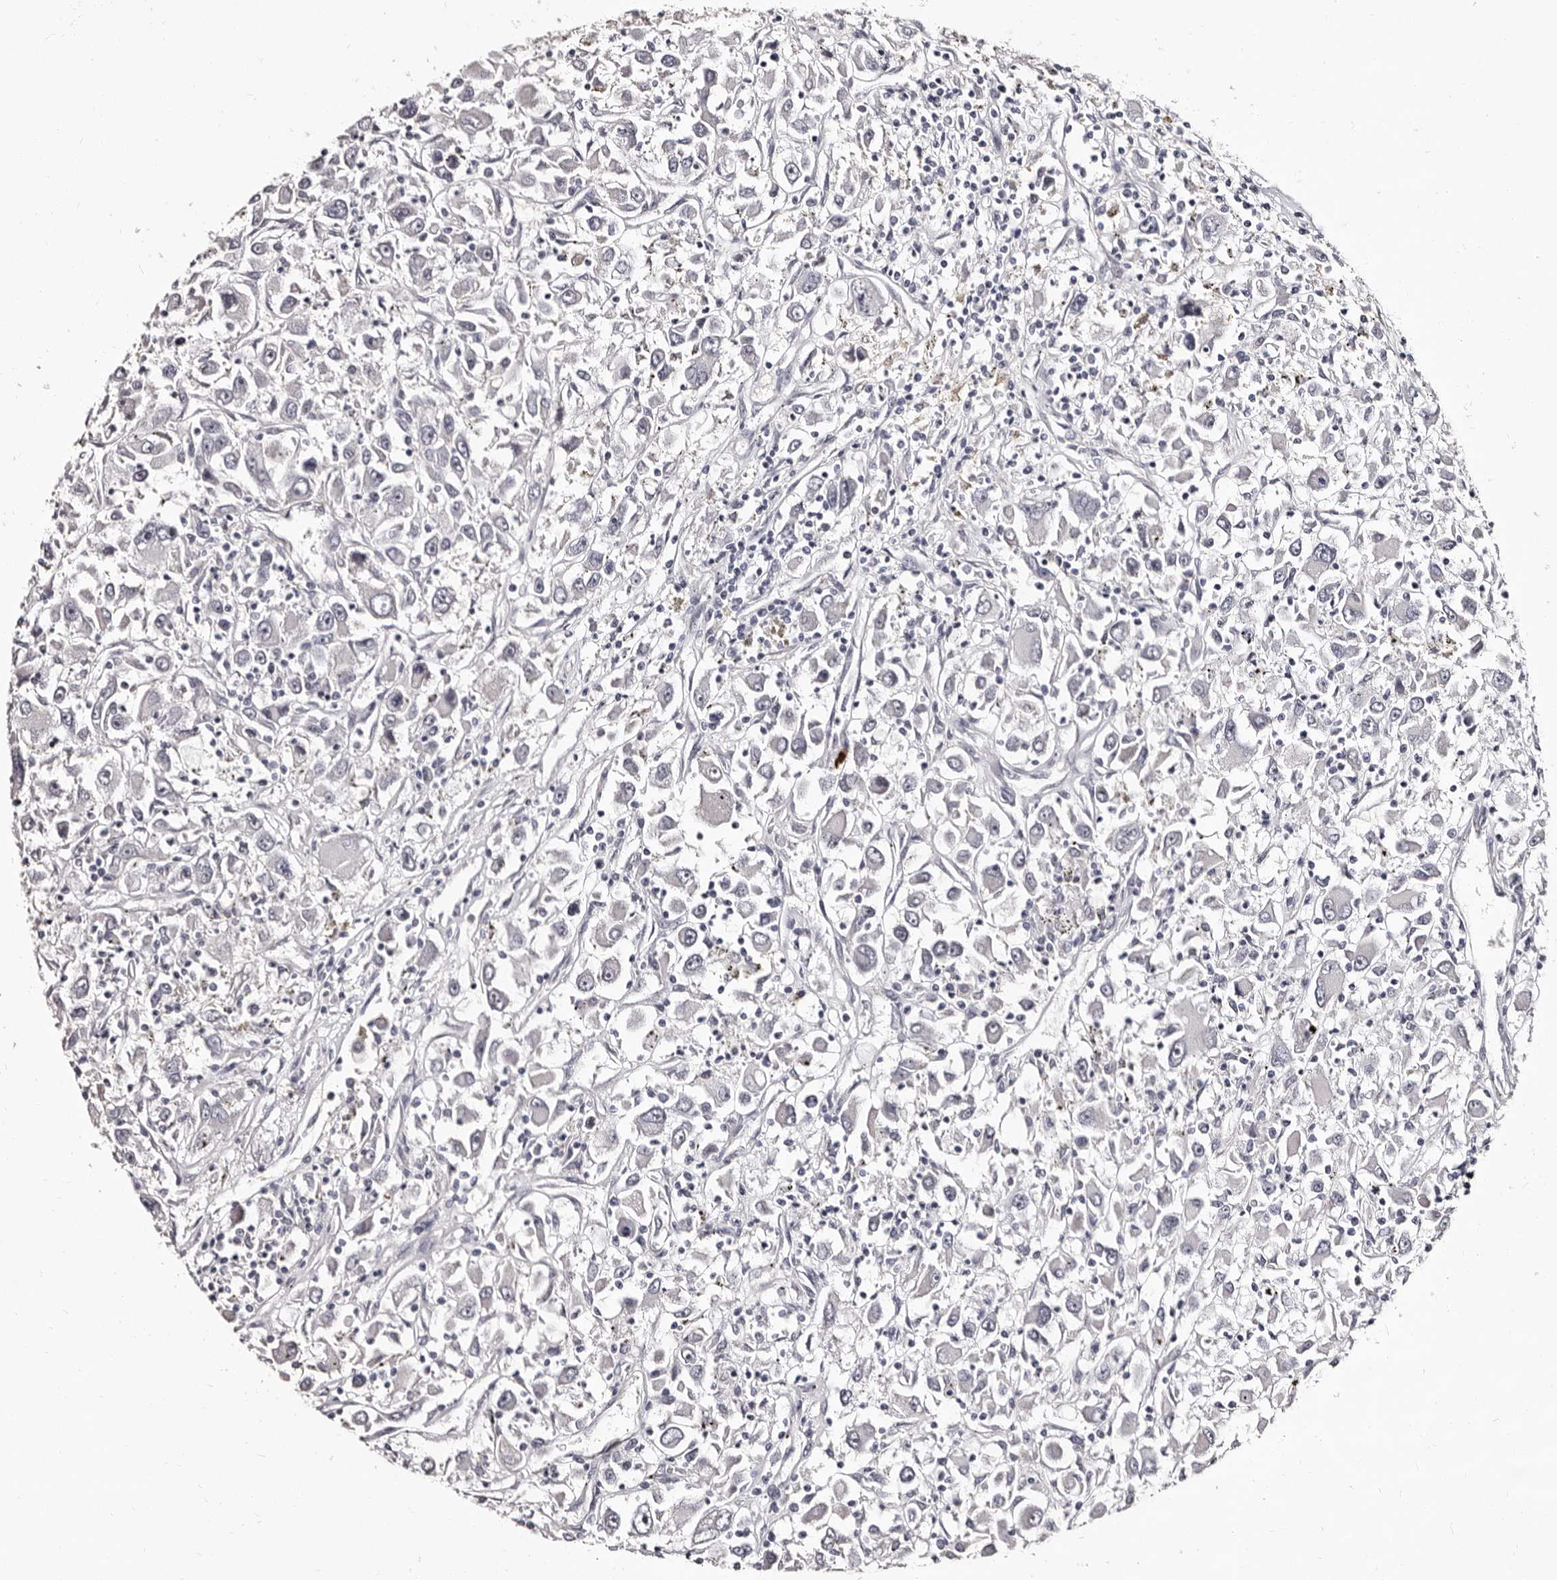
{"staining": {"intensity": "negative", "quantity": "none", "location": "none"}, "tissue": "renal cancer", "cell_type": "Tumor cells", "image_type": "cancer", "snomed": [{"axis": "morphology", "description": "Adenocarcinoma, NOS"}, {"axis": "topography", "description": "Kidney"}], "caption": "Human renal cancer (adenocarcinoma) stained for a protein using immunohistochemistry demonstrates no expression in tumor cells.", "gene": "BPGM", "patient": {"sex": "female", "age": 52}}